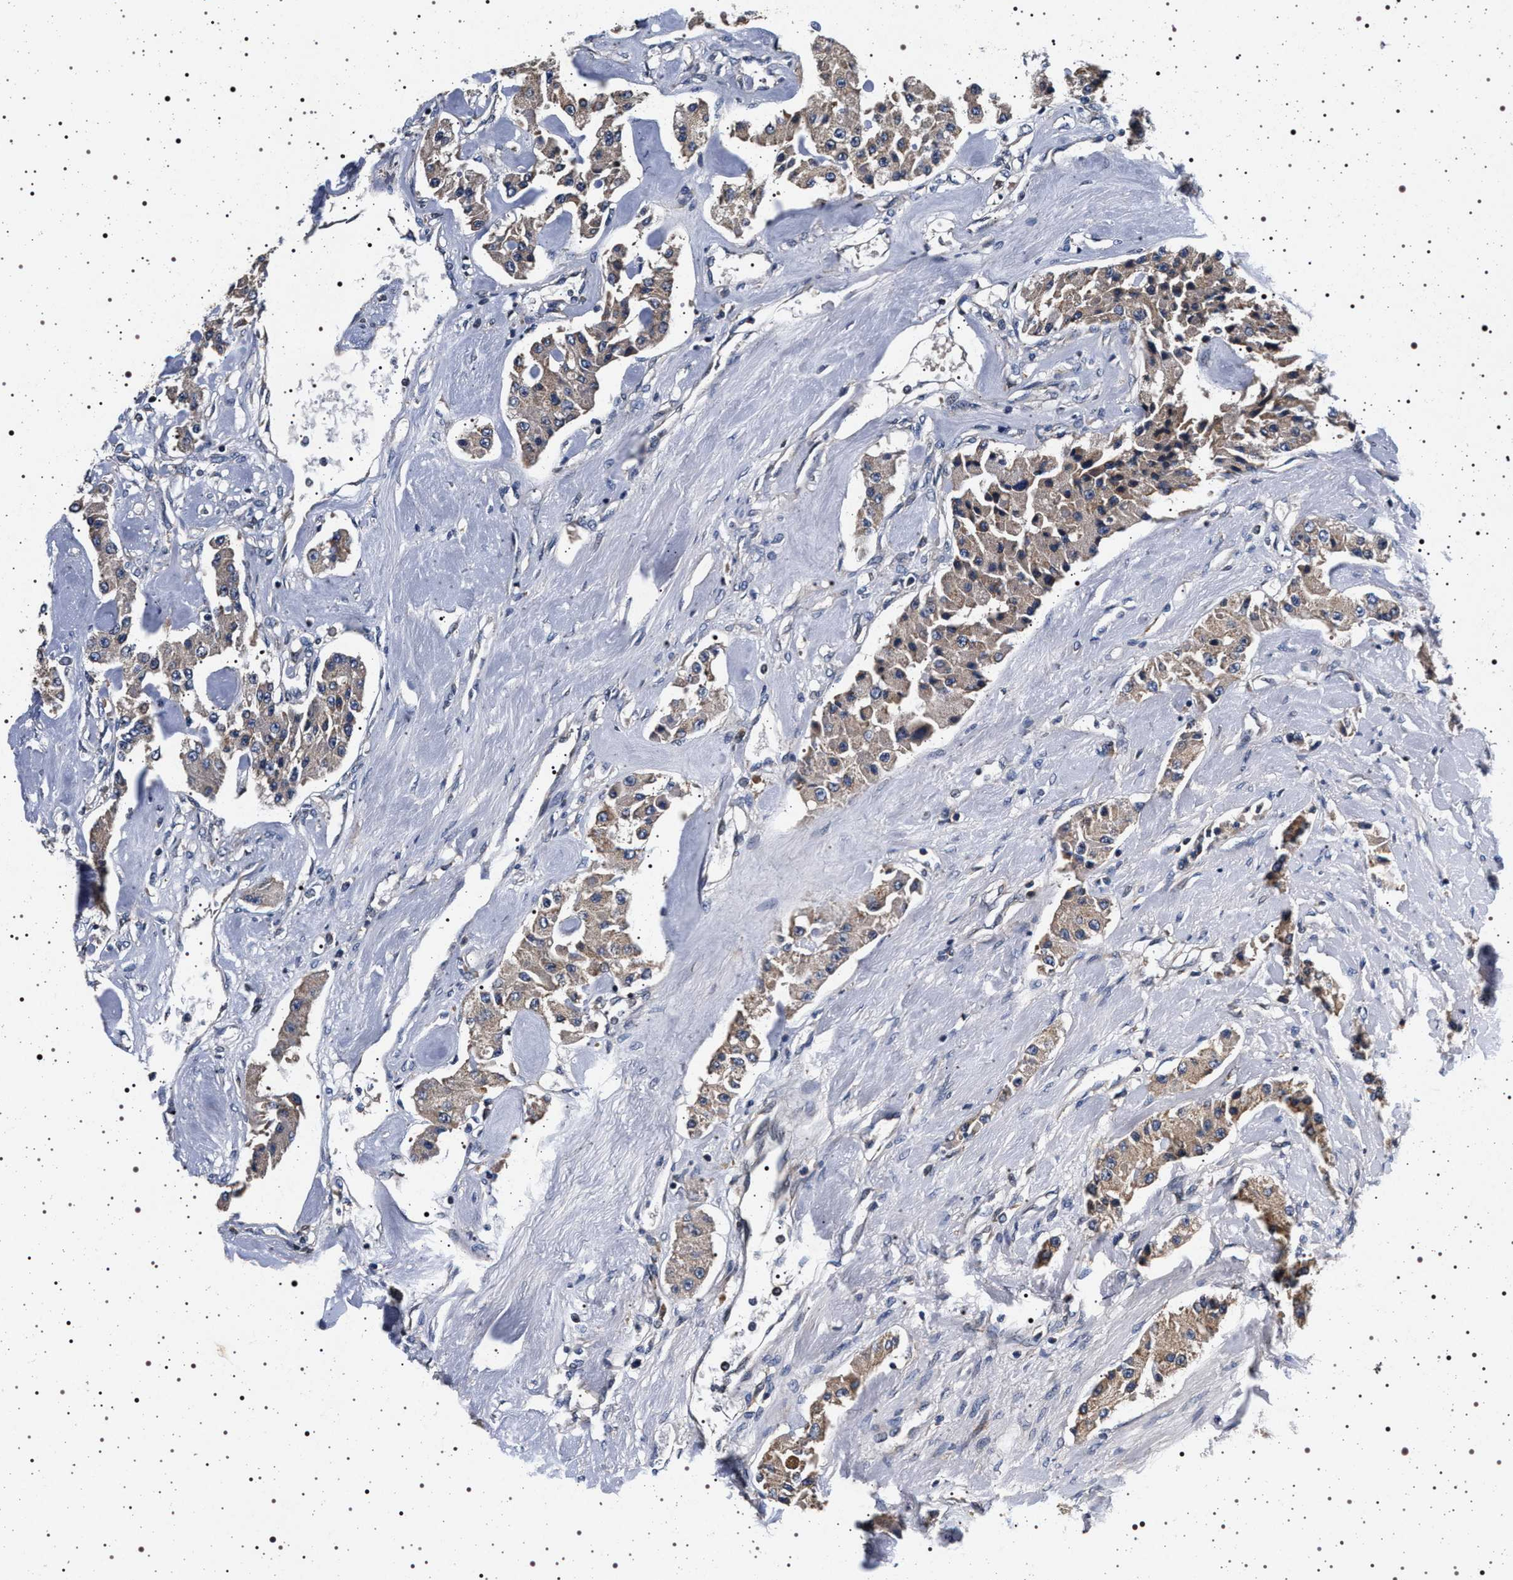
{"staining": {"intensity": "moderate", "quantity": ">75%", "location": "cytoplasmic/membranous"}, "tissue": "carcinoid", "cell_type": "Tumor cells", "image_type": "cancer", "snomed": [{"axis": "morphology", "description": "Carcinoid, malignant, NOS"}, {"axis": "topography", "description": "Pancreas"}], "caption": "Protein staining of carcinoid (malignant) tissue demonstrates moderate cytoplasmic/membranous expression in approximately >75% of tumor cells. Immunohistochemistry (ihc) stains the protein in brown and the nuclei are stained blue.", "gene": "DCBLD2", "patient": {"sex": "male", "age": 41}}